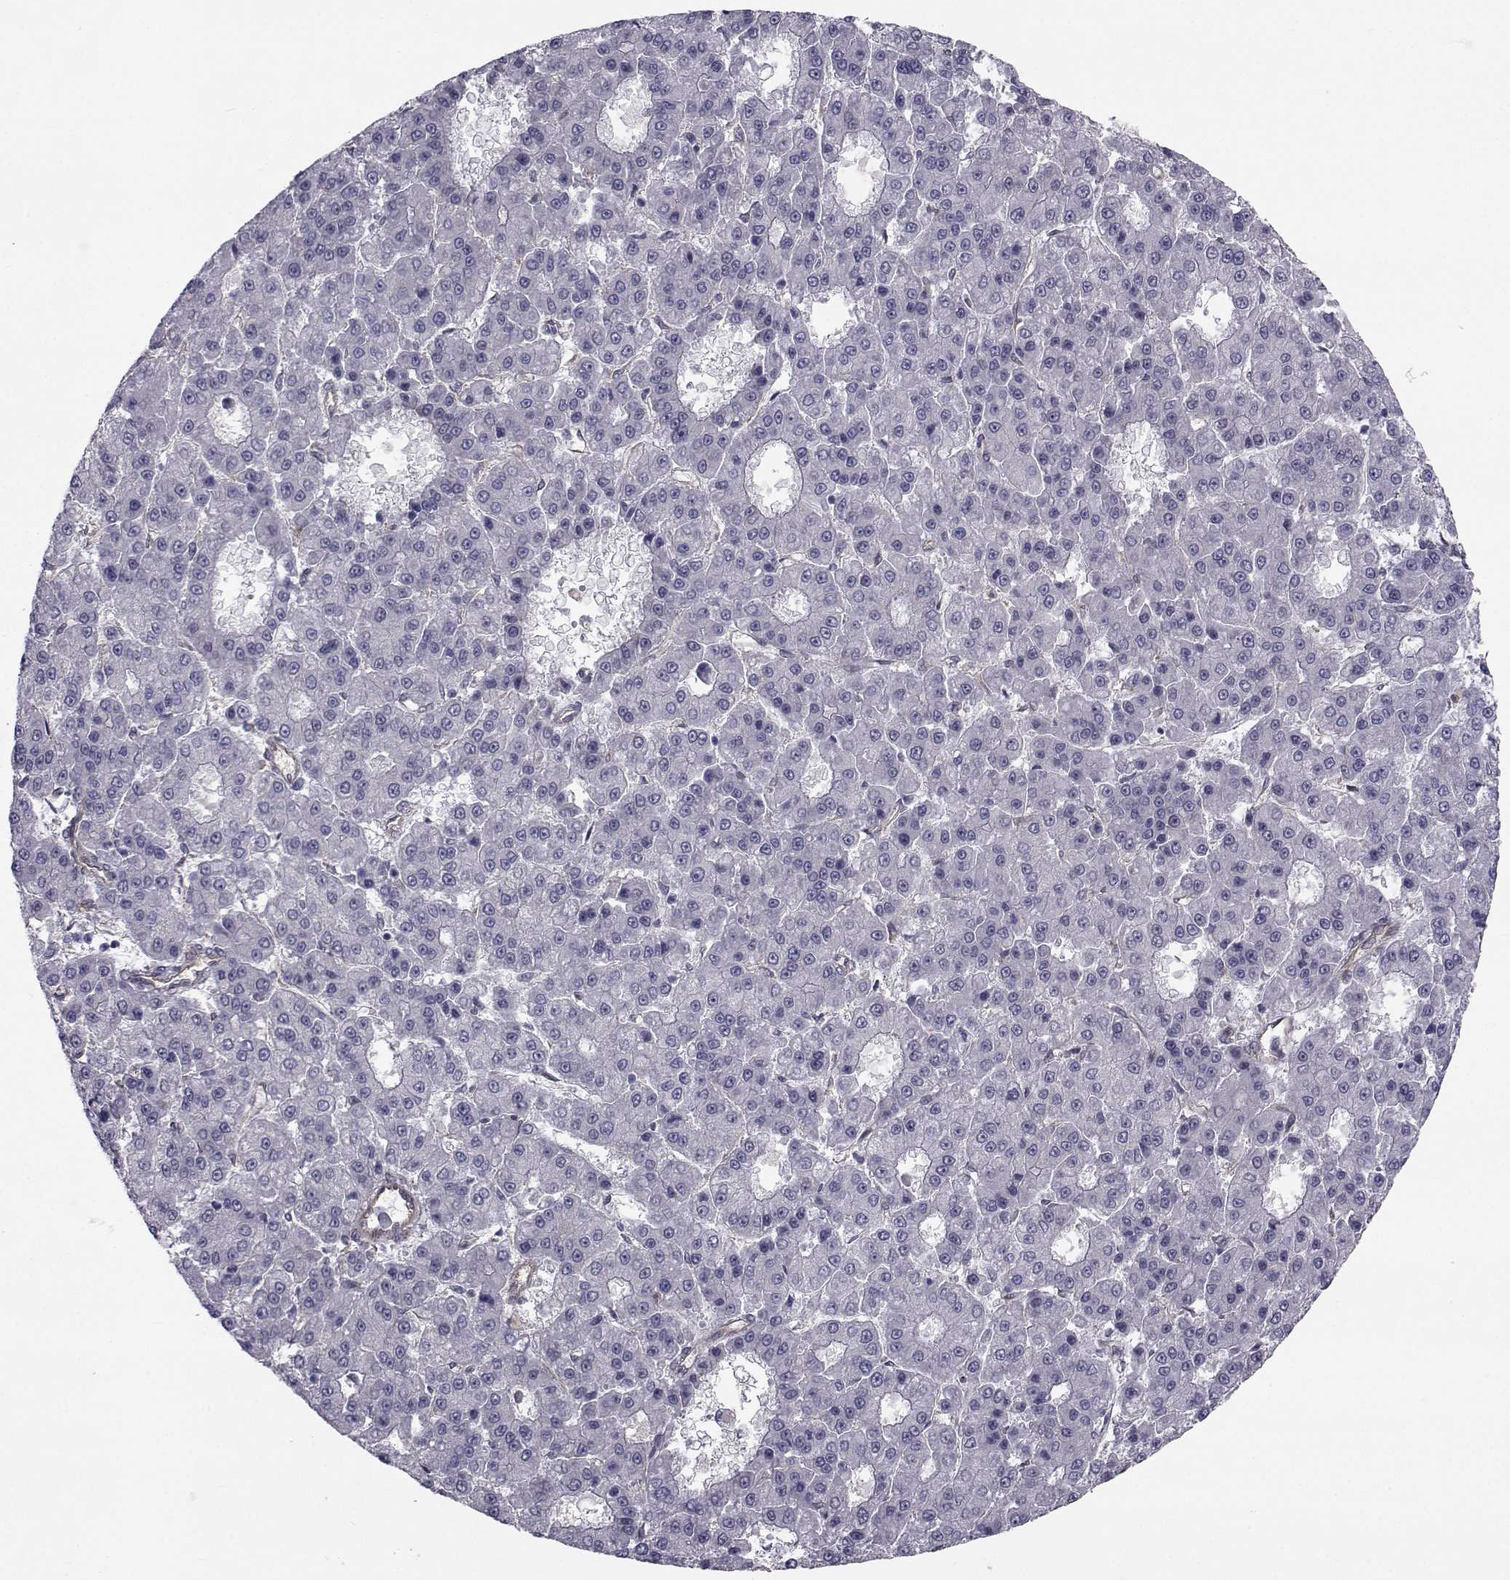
{"staining": {"intensity": "negative", "quantity": "none", "location": "none"}, "tissue": "liver cancer", "cell_type": "Tumor cells", "image_type": "cancer", "snomed": [{"axis": "morphology", "description": "Carcinoma, Hepatocellular, NOS"}, {"axis": "topography", "description": "Liver"}], "caption": "Tumor cells show no significant protein staining in hepatocellular carcinoma (liver).", "gene": "TRIP10", "patient": {"sex": "male", "age": 70}}